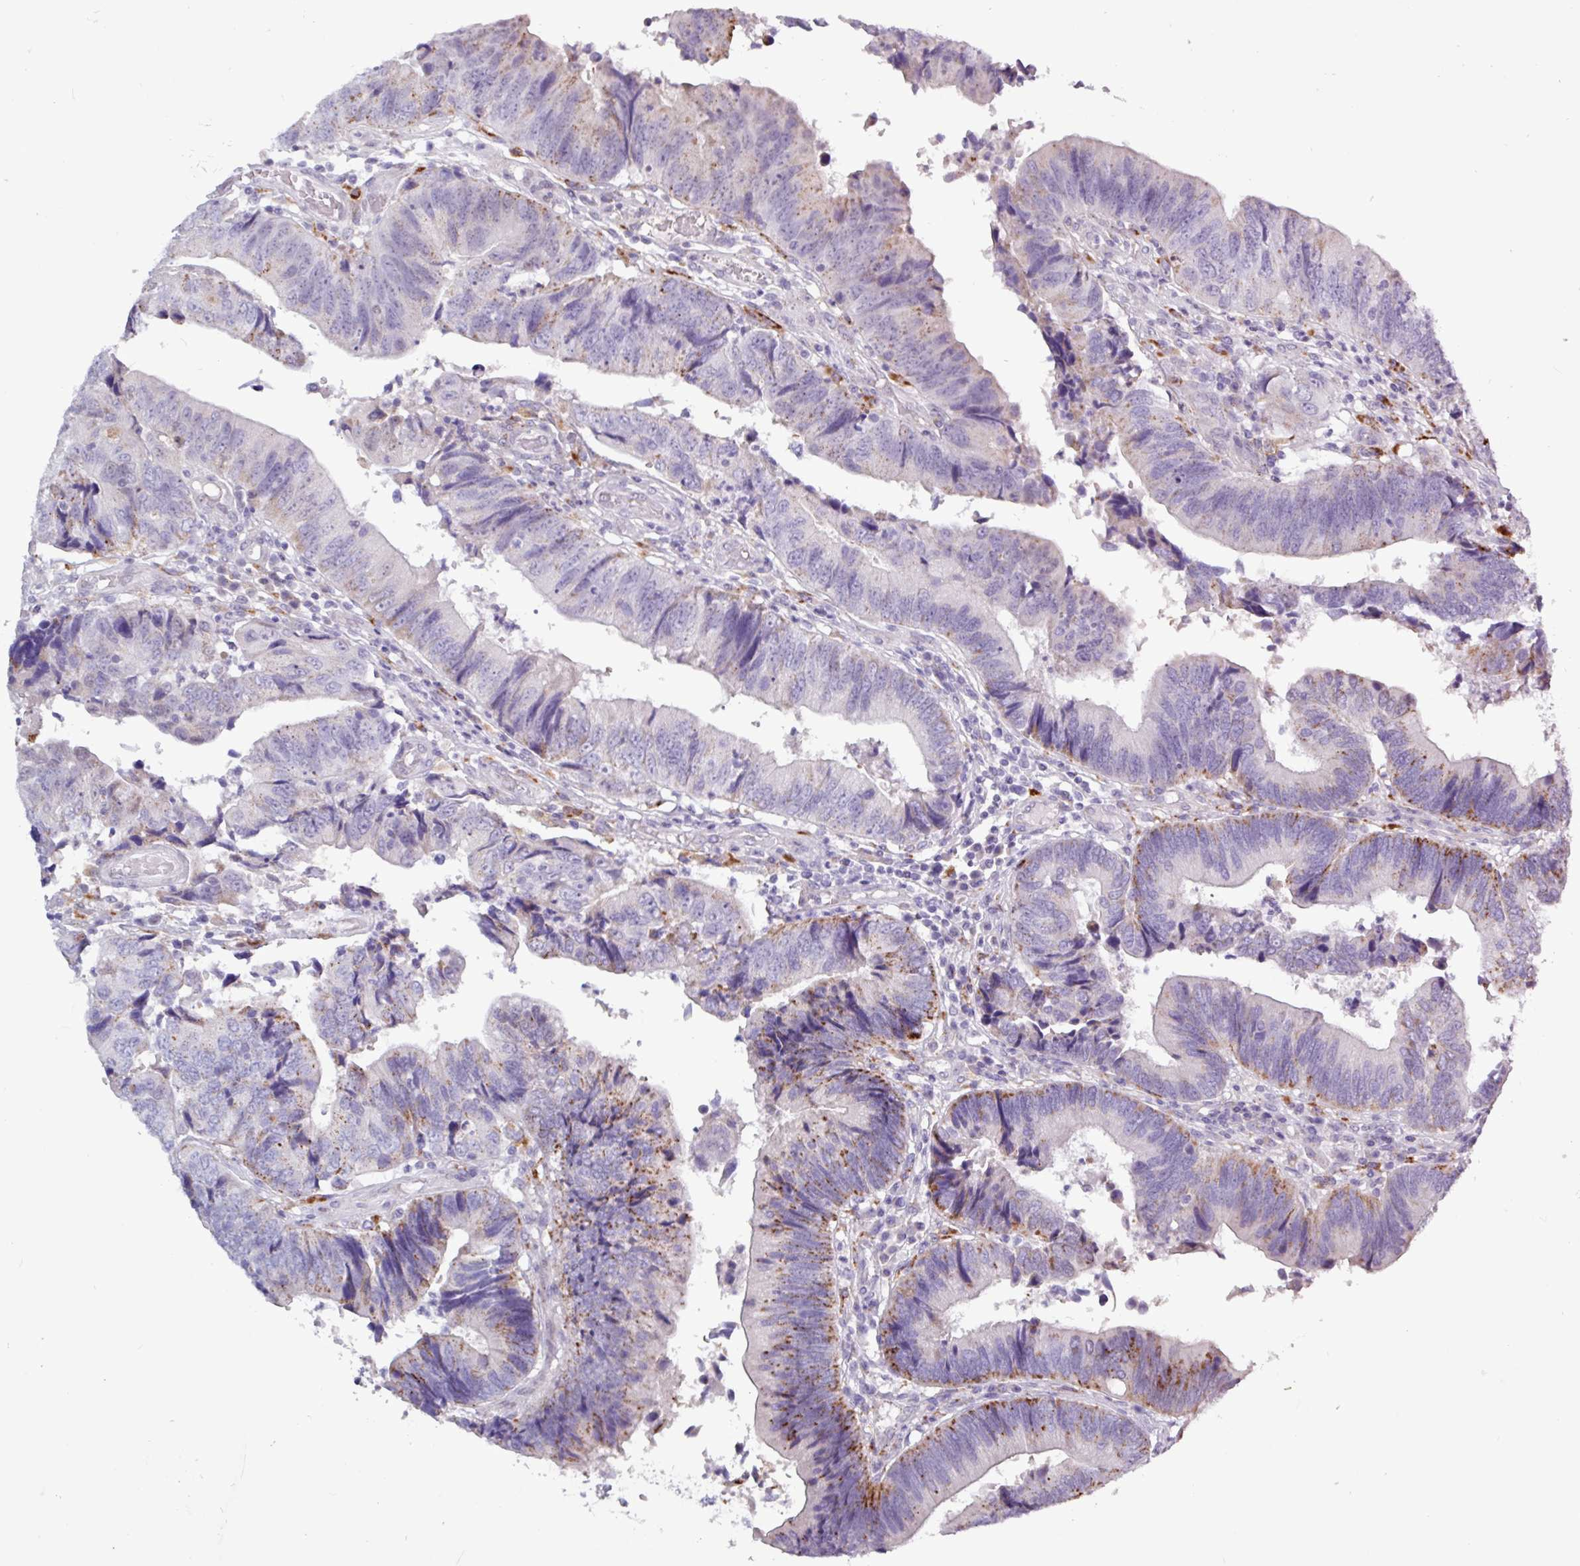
{"staining": {"intensity": "moderate", "quantity": "25%-75%", "location": "cytoplasmic/membranous"}, "tissue": "colorectal cancer", "cell_type": "Tumor cells", "image_type": "cancer", "snomed": [{"axis": "morphology", "description": "Adenocarcinoma, NOS"}, {"axis": "topography", "description": "Colon"}], "caption": "Immunohistochemistry image of neoplastic tissue: colorectal cancer (adenocarcinoma) stained using IHC exhibits medium levels of moderate protein expression localized specifically in the cytoplasmic/membranous of tumor cells, appearing as a cytoplasmic/membranous brown color.", "gene": "AMIGO2", "patient": {"sex": "female", "age": 67}}